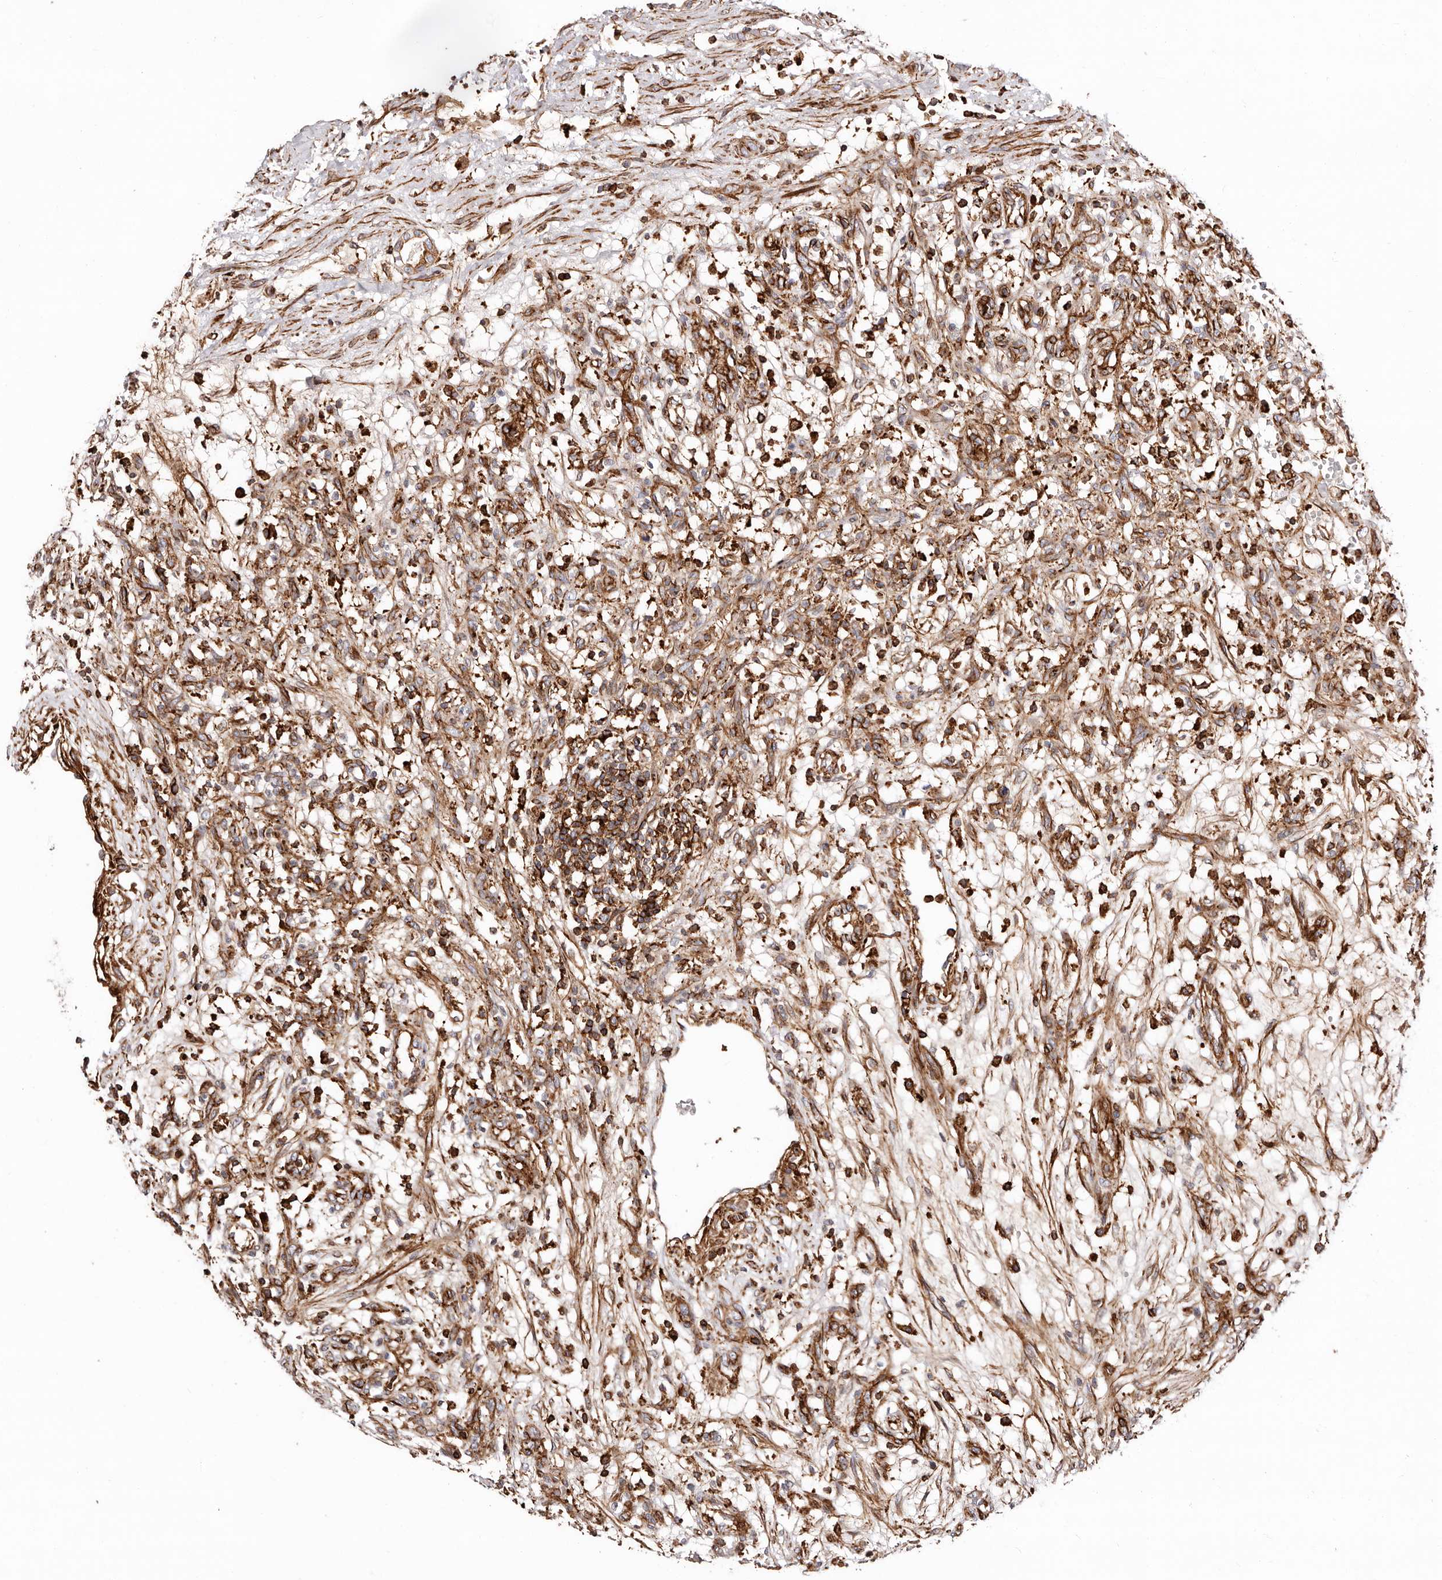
{"staining": {"intensity": "strong", "quantity": "25%-75%", "location": "cytoplasmic/membranous"}, "tissue": "renal cancer", "cell_type": "Tumor cells", "image_type": "cancer", "snomed": [{"axis": "morphology", "description": "Adenocarcinoma, NOS"}, {"axis": "topography", "description": "Kidney"}], "caption": "High-magnification brightfield microscopy of renal cancer (adenocarcinoma) stained with DAB (3,3'-diaminobenzidine) (brown) and counterstained with hematoxylin (blue). tumor cells exhibit strong cytoplasmic/membranous expression is identified in about25%-75% of cells.", "gene": "PTPN22", "patient": {"sex": "female", "age": 57}}